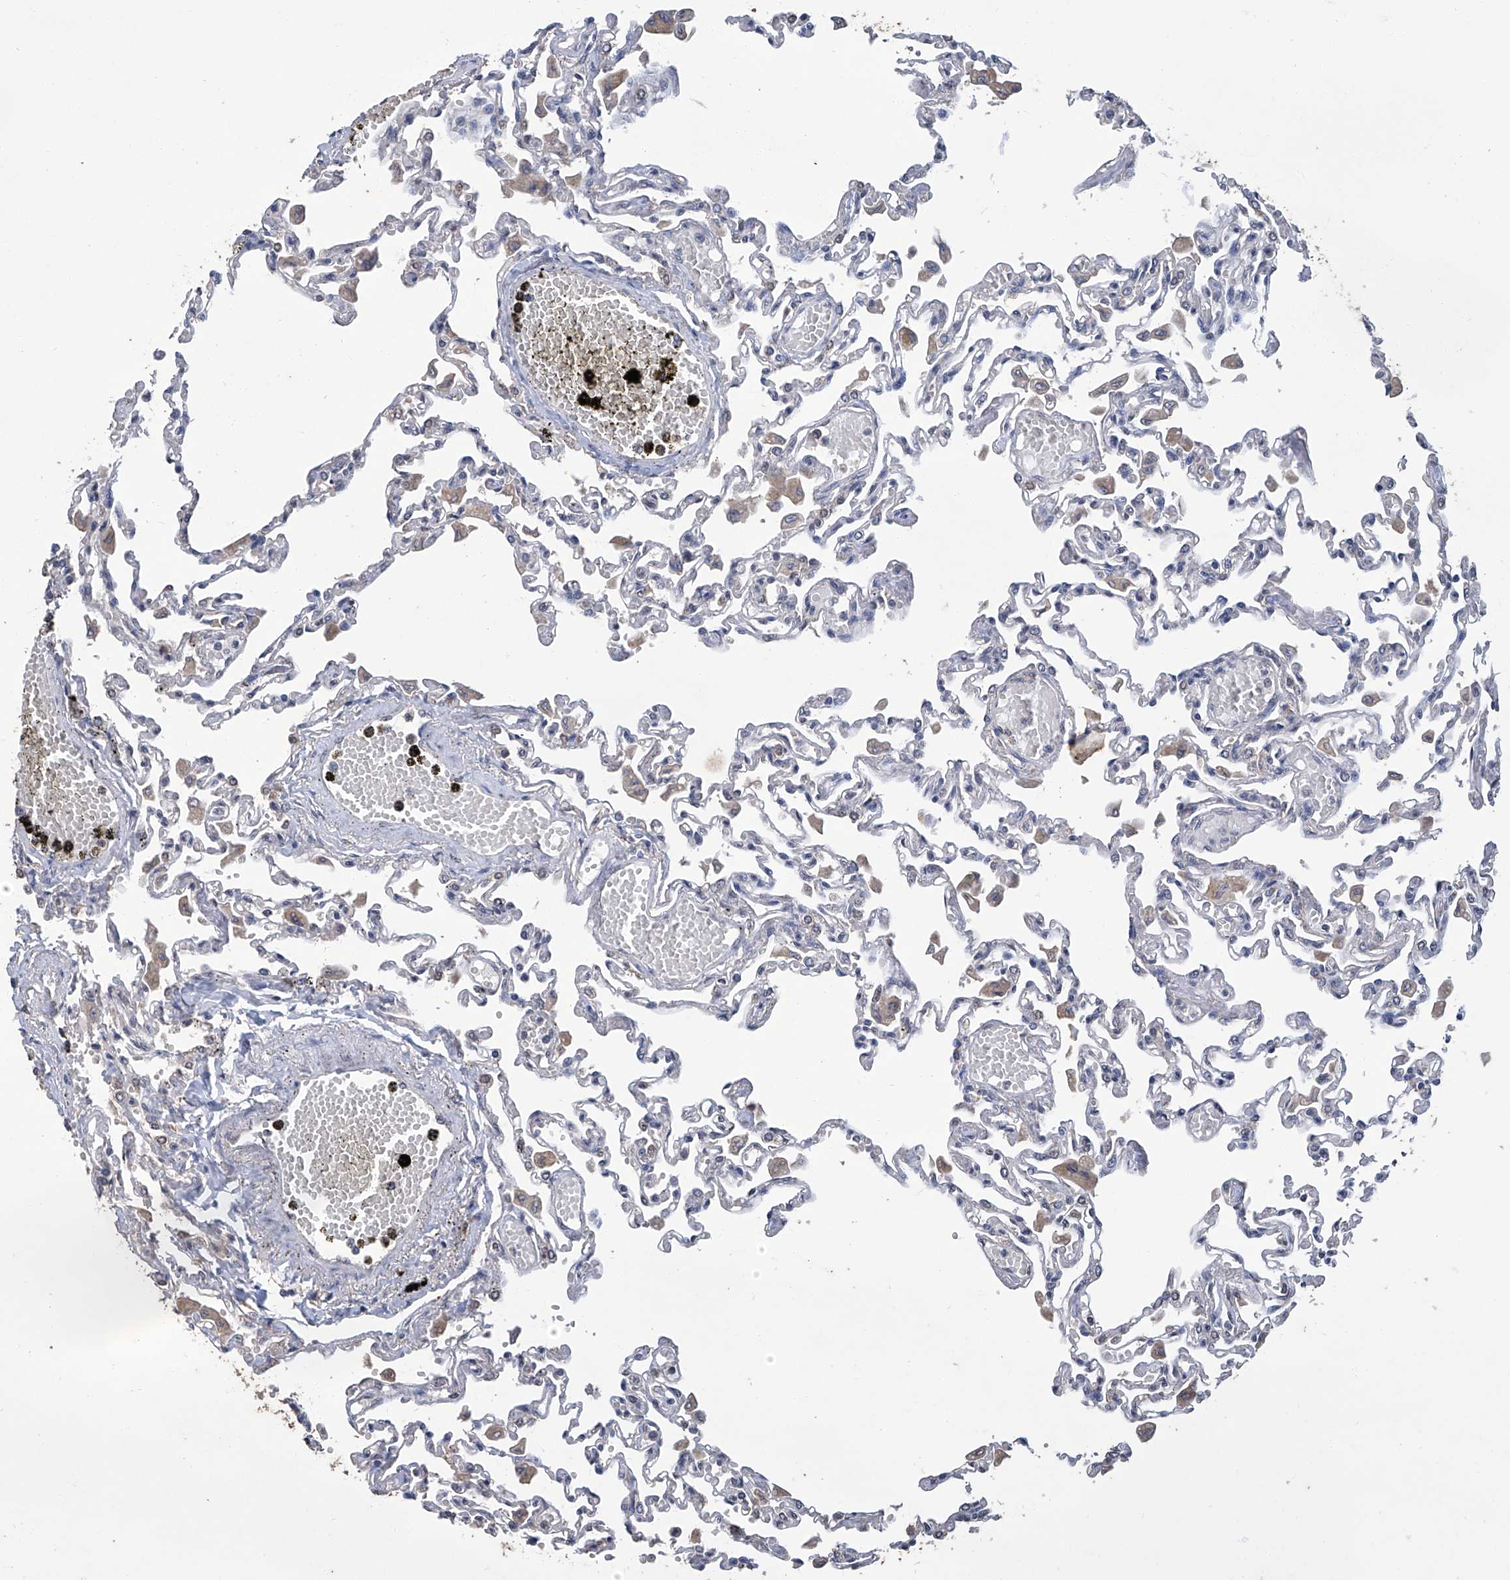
{"staining": {"intensity": "weak", "quantity": "<25%", "location": "cytoplasmic/membranous"}, "tissue": "lung", "cell_type": "Alveolar cells", "image_type": "normal", "snomed": [{"axis": "morphology", "description": "Normal tissue, NOS"}, {"axis": "topography", "description": "Bronchus"}, {"axis": "topography", "description": "Lung"}], "caption": "The immunohistochemistry image has no significant expression in alveolar cells of lung. (Immunohistochemistry (ihc), brightfield microscopy, high magnification).", "gene": "GPT", "patient": {"sex": "female", "age": 49}}